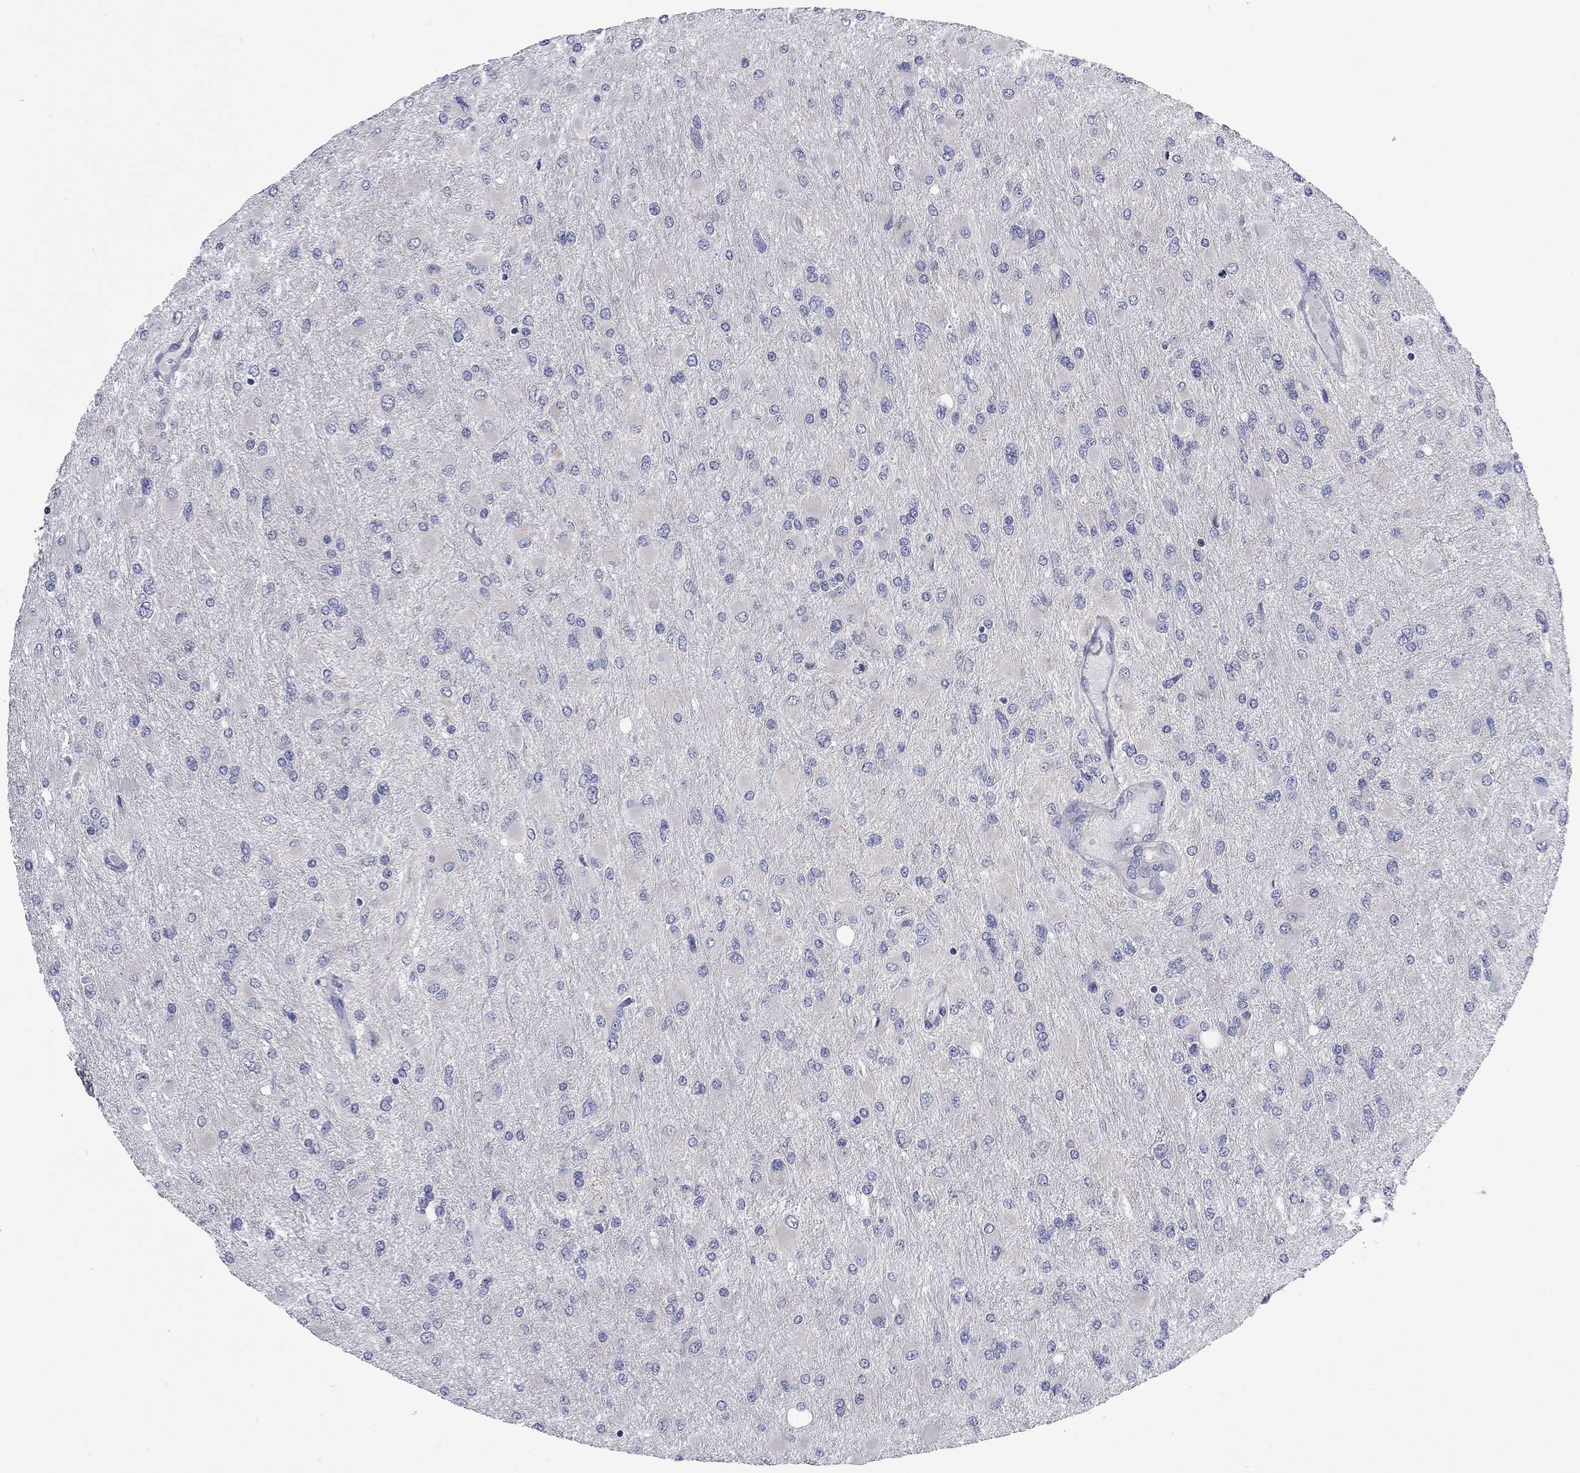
{"staining": {"intensity": "negative", "quantity": "none", "location": "none"}, "tissue": "glioma", "cell_type": "Tumor cells", "image_type": "cancer", "snomed": [{"axis": "morphology", "description": "Glioma, malignant, High grade"}, {"axis": "topography", "description": "Cerebral cortex"}], "caption": "The micrograph demonstrates no significant staining in tumor cells of high-grade glioma (malignant).", "gene": "ABCB4", "patient": {"sex": "female", "age": 36}}